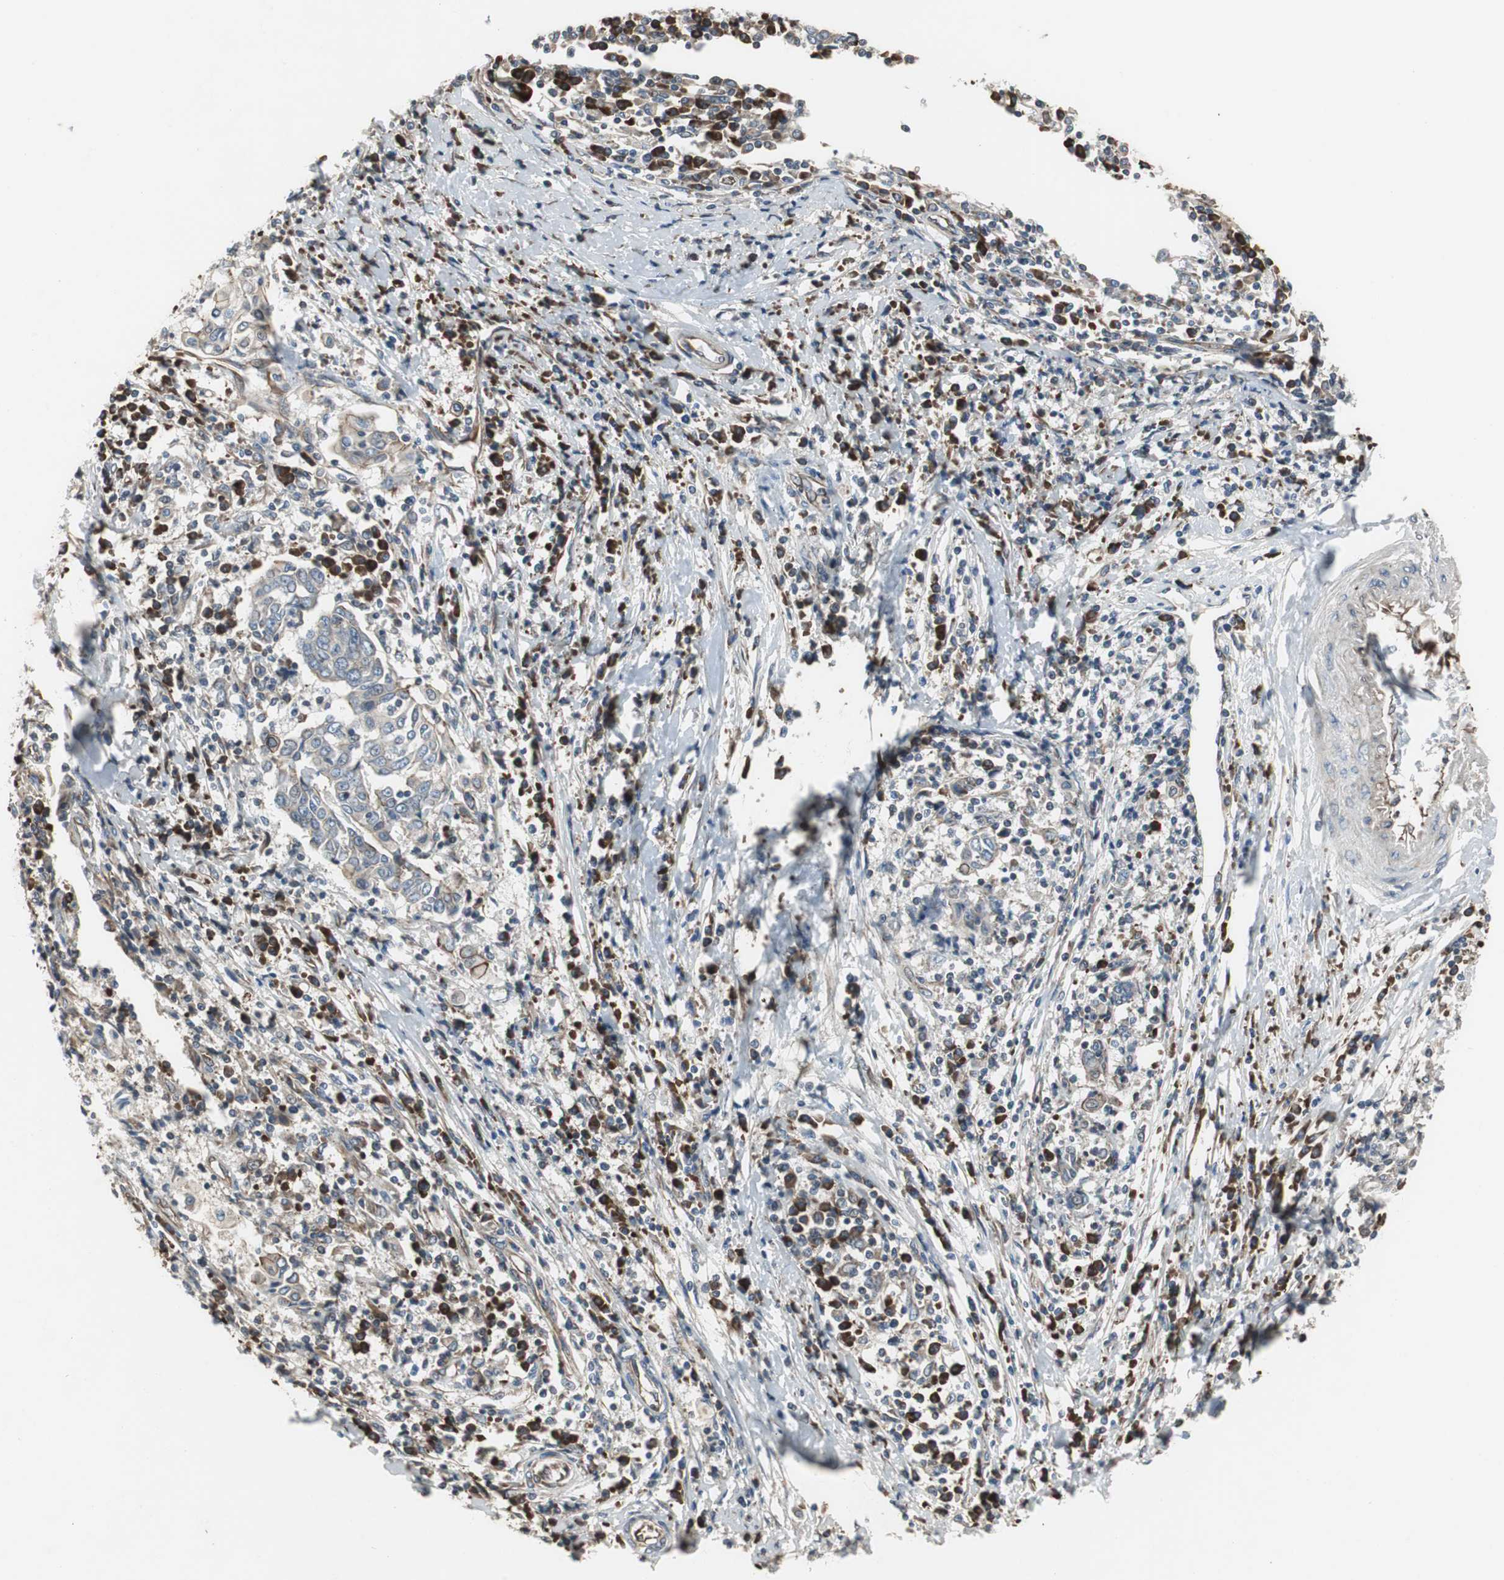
{"staining": {"intensity": "weak", "quantity": "<25%", "location": "cytoplasmic/membranous"}, "tissue": "cervical cancer", "cell_type": "Tumor cells", "image_type": "cancer", "snomed": [{"axis": "morphology", "description": "Squamous cell carcinoma, NOS"}, {"axis": "topography", "description": "Cervix"}], "caption": "Tumor cells show no significant protein positivity in cervical cancer.", "gene": "CHP1", "patient": {"sex": "female", "age": 40}}